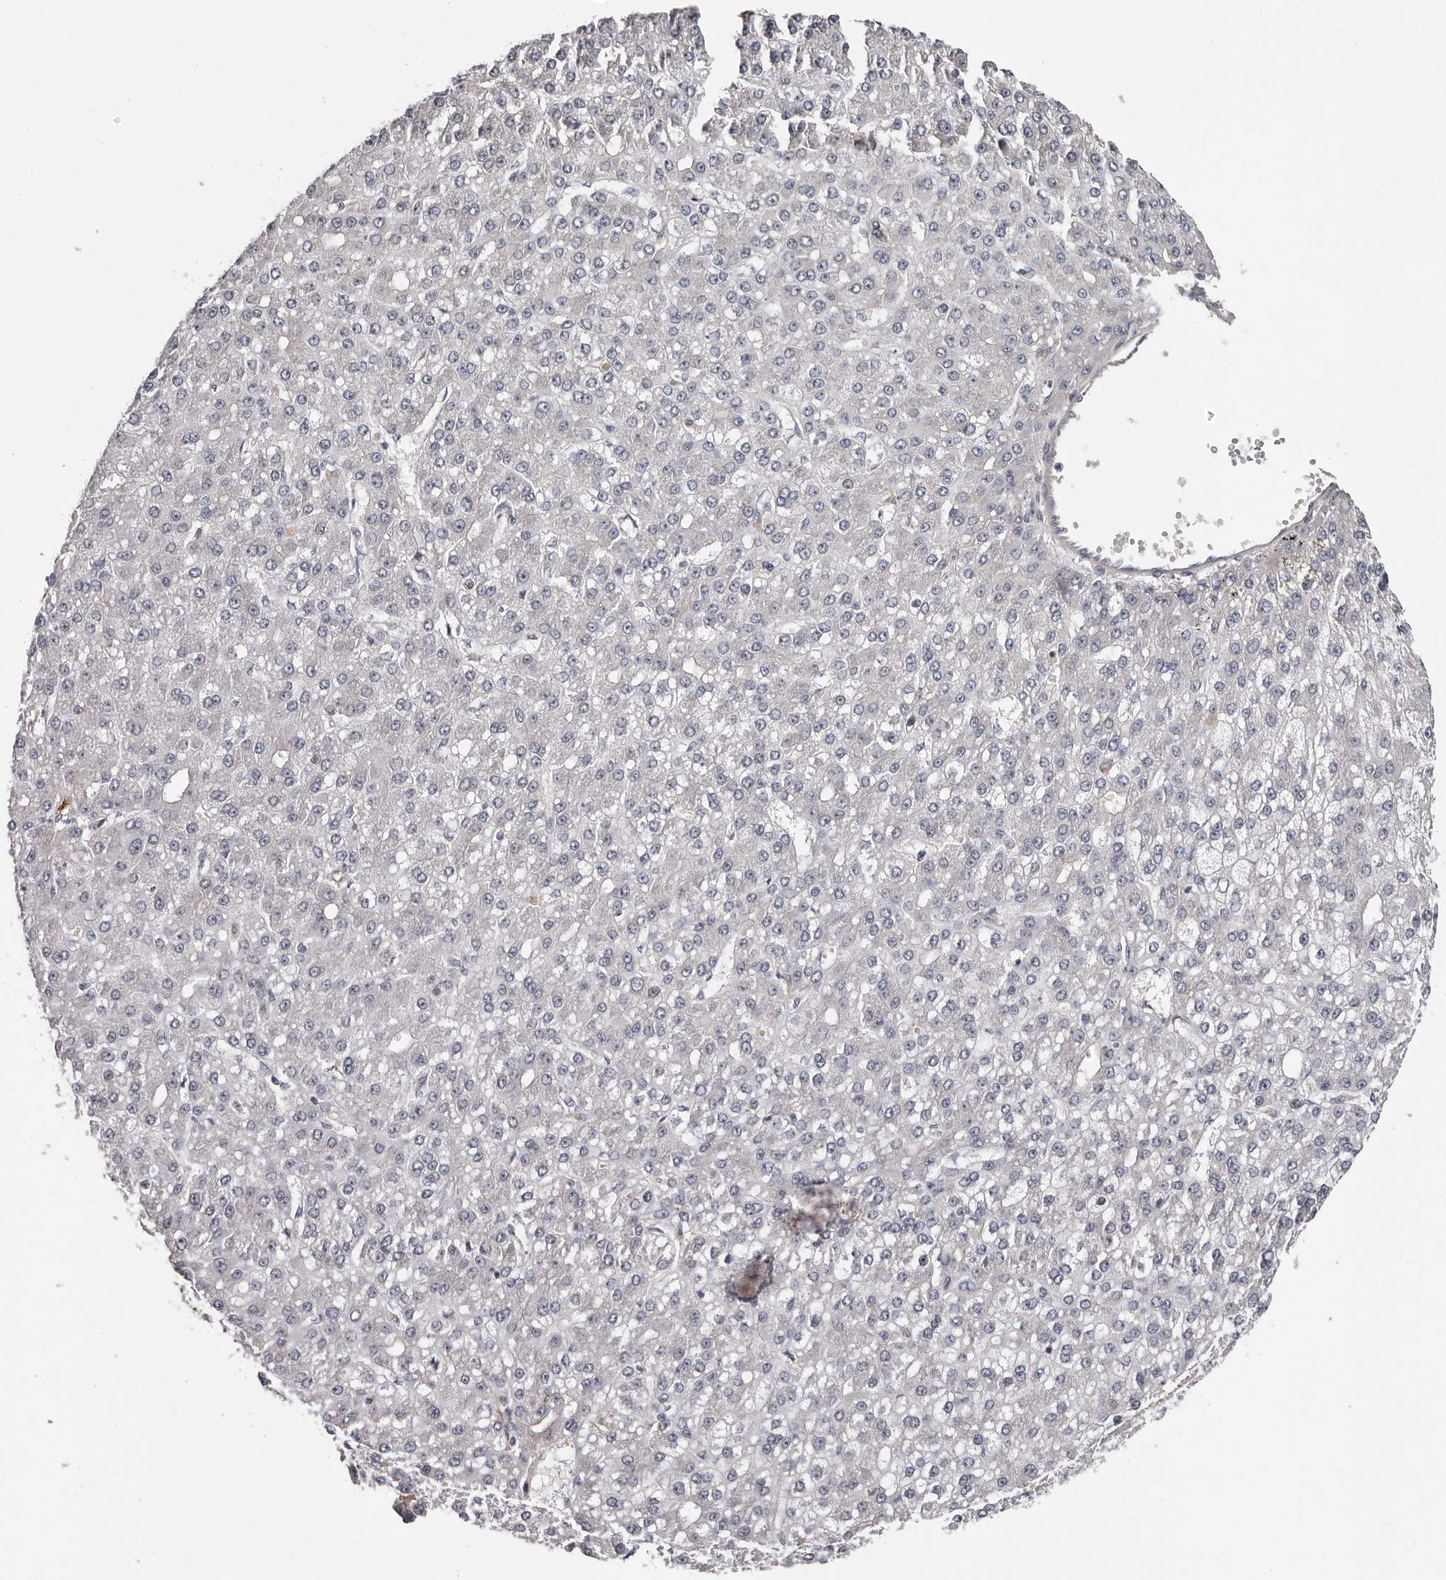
{"staining": {"intensity": "weak", "quantity": "<25%", "location": "cytoplasmic/membranous"}, "tissue": "liver cancer", "cell_type": "Tumor cells", "image_type": "cancer", "snomed": [{"axis": "morphology", "description": "Carcinoma, Hepatocellular, NOS"}, {"axis": "topography", "description": "Liver"}], "caption": "Image shows no significant protein expression in tumor cells of liver cancer (hepatocellular carcinoma).", "gene": "MED8", "patient": {"sex": "male", "age": 67}}